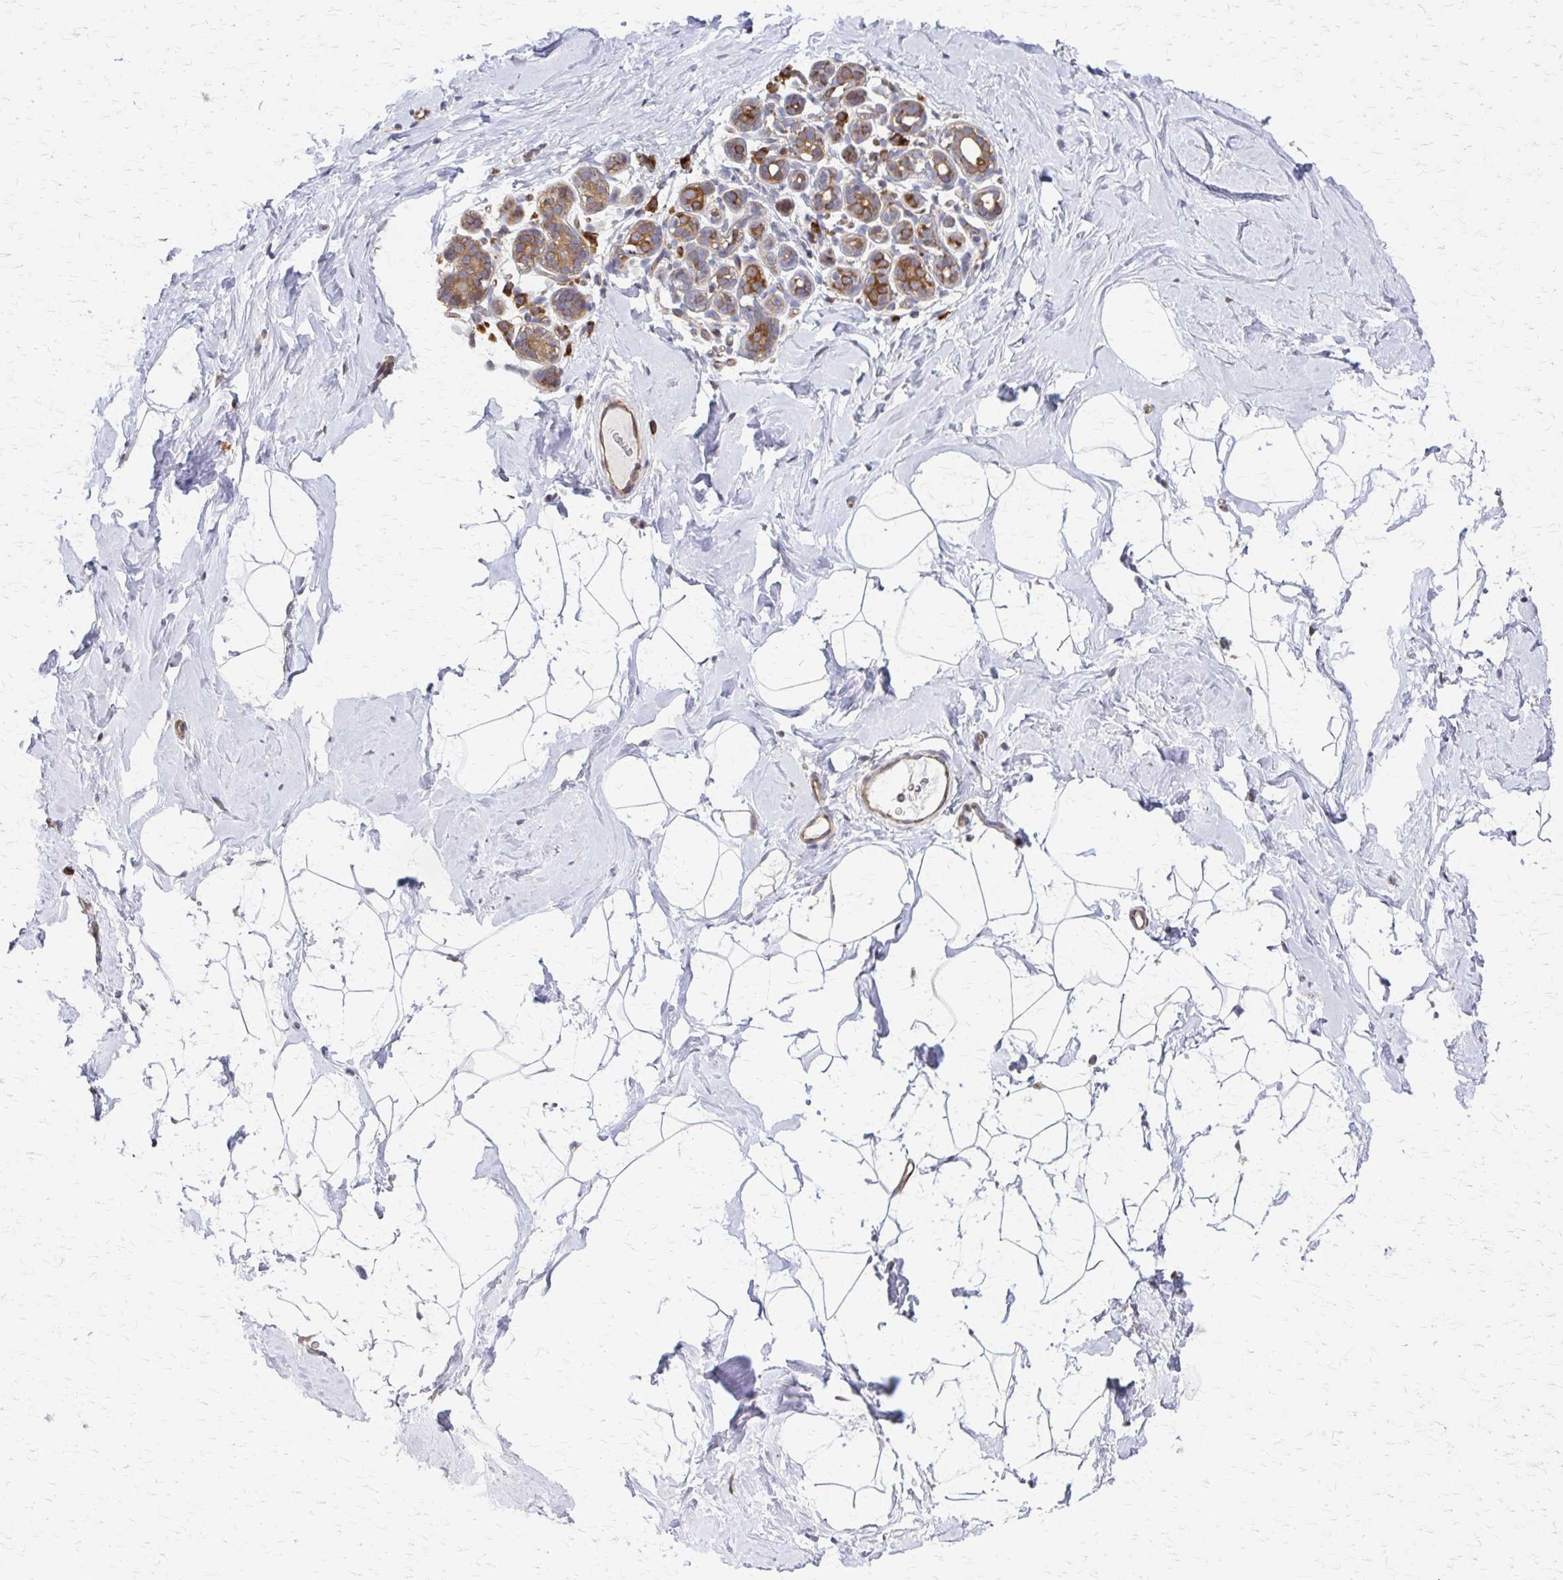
{"staining": {"intensity": "negative", "quantity": "none", "location": "none"}, "tissue": "breast", "cell_type": "Adipocytes", "image_type": "normal", "snomed": [{"axis": "morphology", "description": "Normal tissue, NOS"}, {"axis": "topography", "description": "Breast"}], "caption": "Immunohistochemistry image of benign human breast stained for a protein (brown), which reveals no expression in adipocytes. (DAB IHC with hematoxylin counter stain).", "gene": "EEF2", "patient": {"sex": "female", "age": 32}}